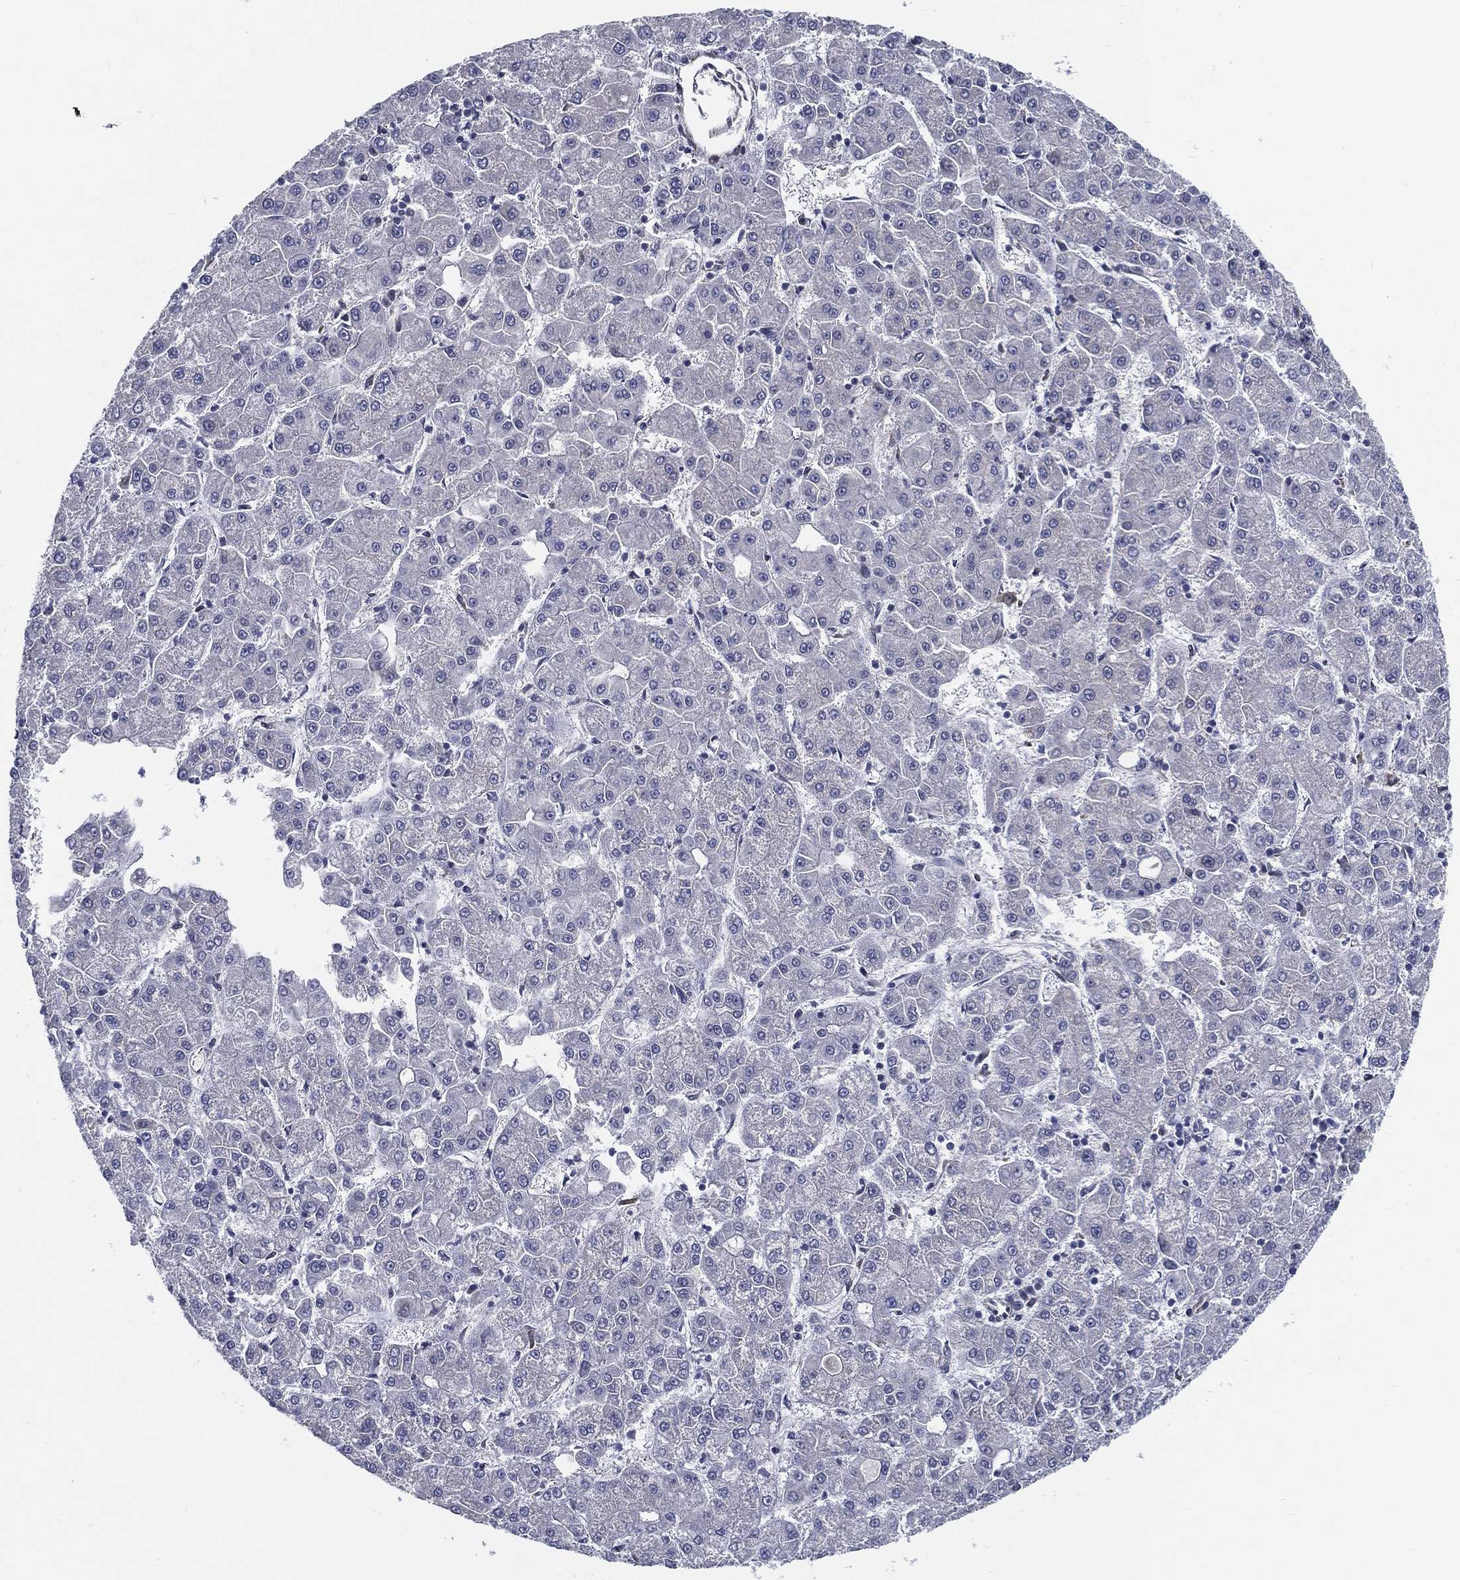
{"staining": {"intensity": "negative", "quantity": "none", "location": "none"}, "tissue": "liver cancer", "cell_type": "Tumor cells", "image_type": "cancer", "snomed": [{"axis": "morphology", "description": "Carcinoma, Hepatocellular, NOS"}, {"axis": "topography", "description": "Liver"}], "caption": "Tumor cells are negative for brown protein staining in liver hepatocellular carcinoma.", "gene": "LRRC56", "patient": {"sex": "male", "age": 73}}